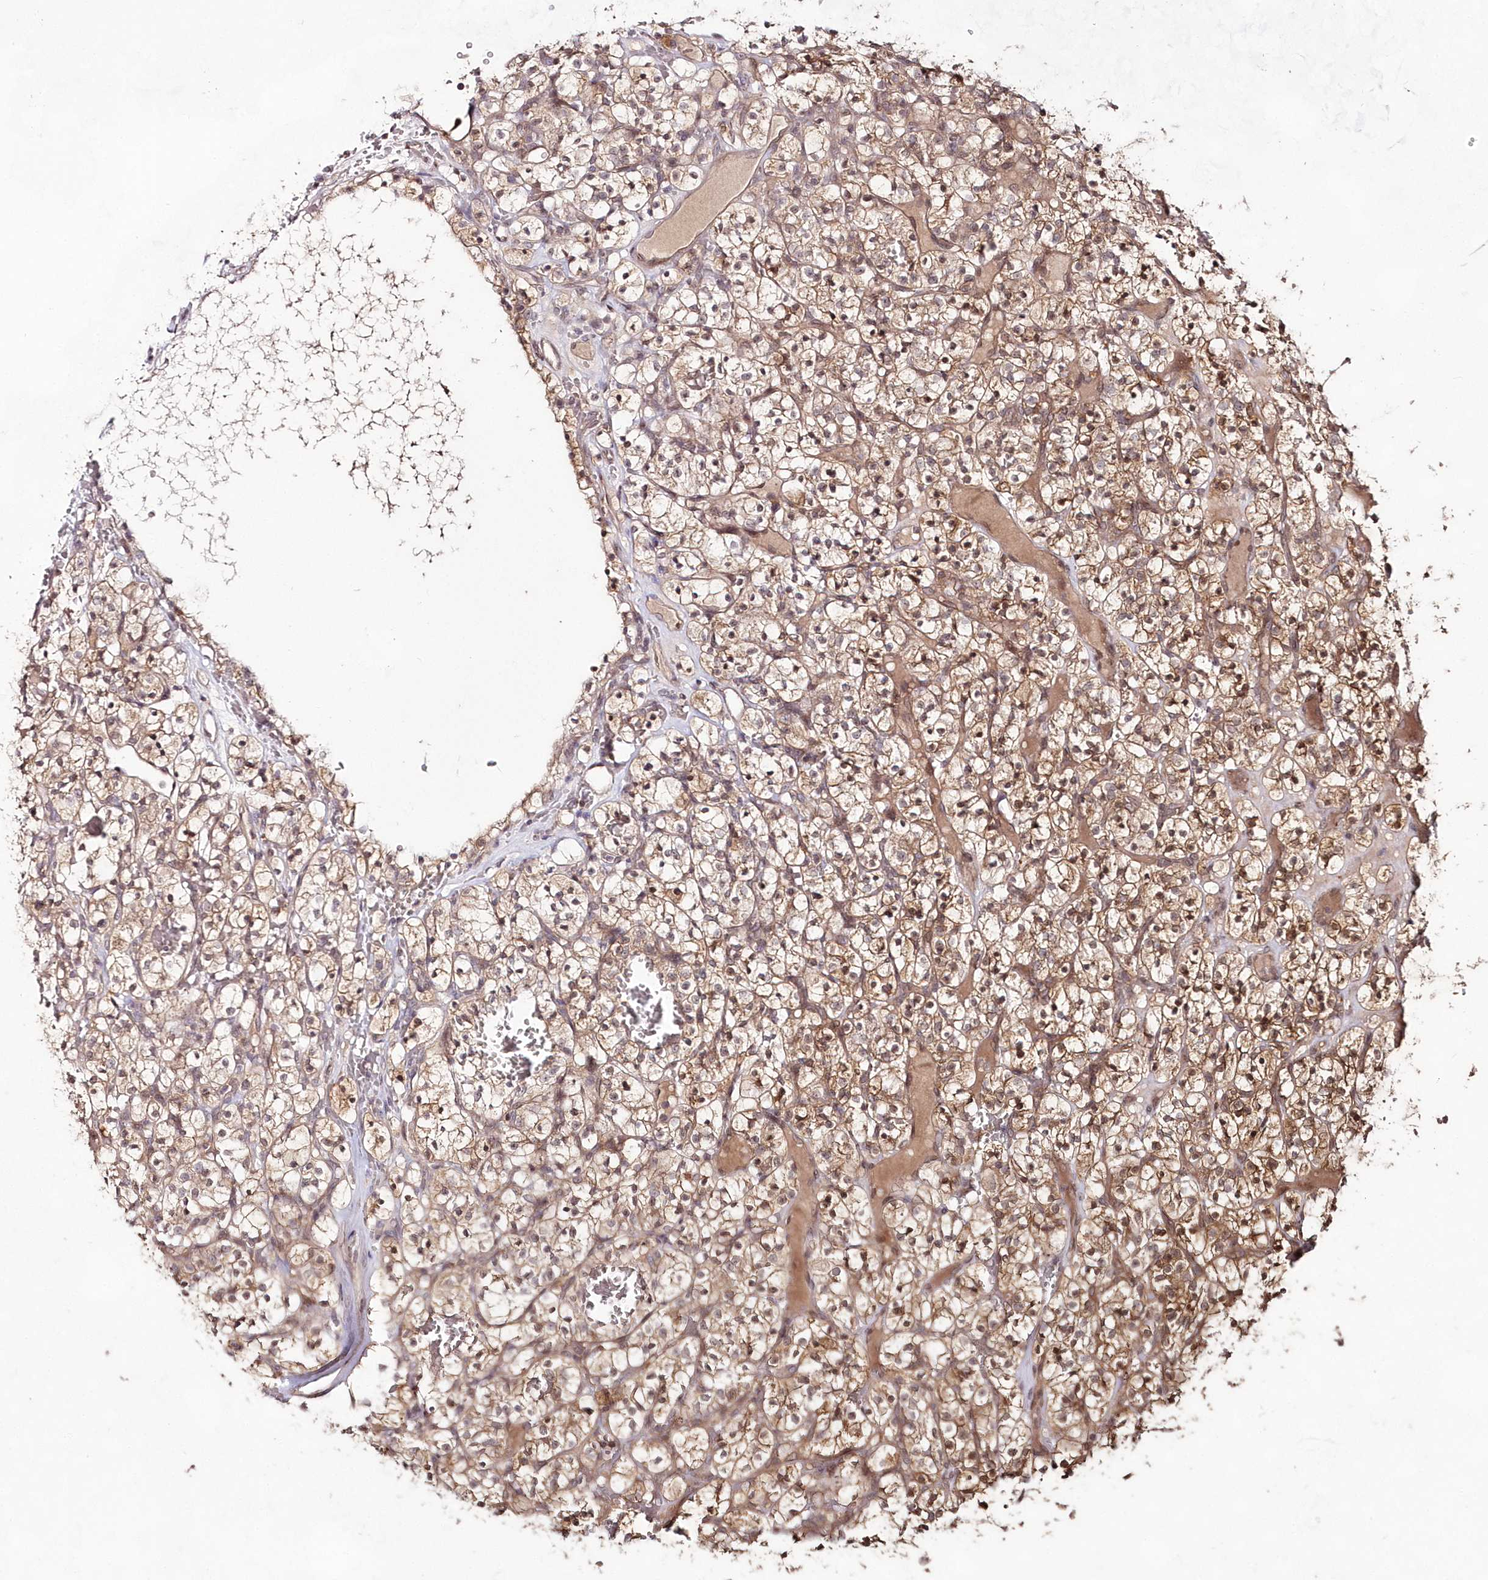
{"staining": {"intensity": "moderate", "quantity": ">75%", "location": "cytoplasmic/membranous,nuclear"}, "tissue": "renal cancer", "cell_type": "Tumor cells", "image_type": "cancer", "snomed": [{"axis": "morphology", "description": "Adenocarcinoma, NOS"}, {"axis": "topography", "description": "Kidney"}], "caption": "IHC of adenocarcinoma (renal) demonstrates medium levels of moderate cytoplasmic/membranous and nuclear expression in about >75% of tumor cells. Nuclei are stained in blue.", "gene": "IMPA1", "patient": {"sex": "female", "age": 57}}